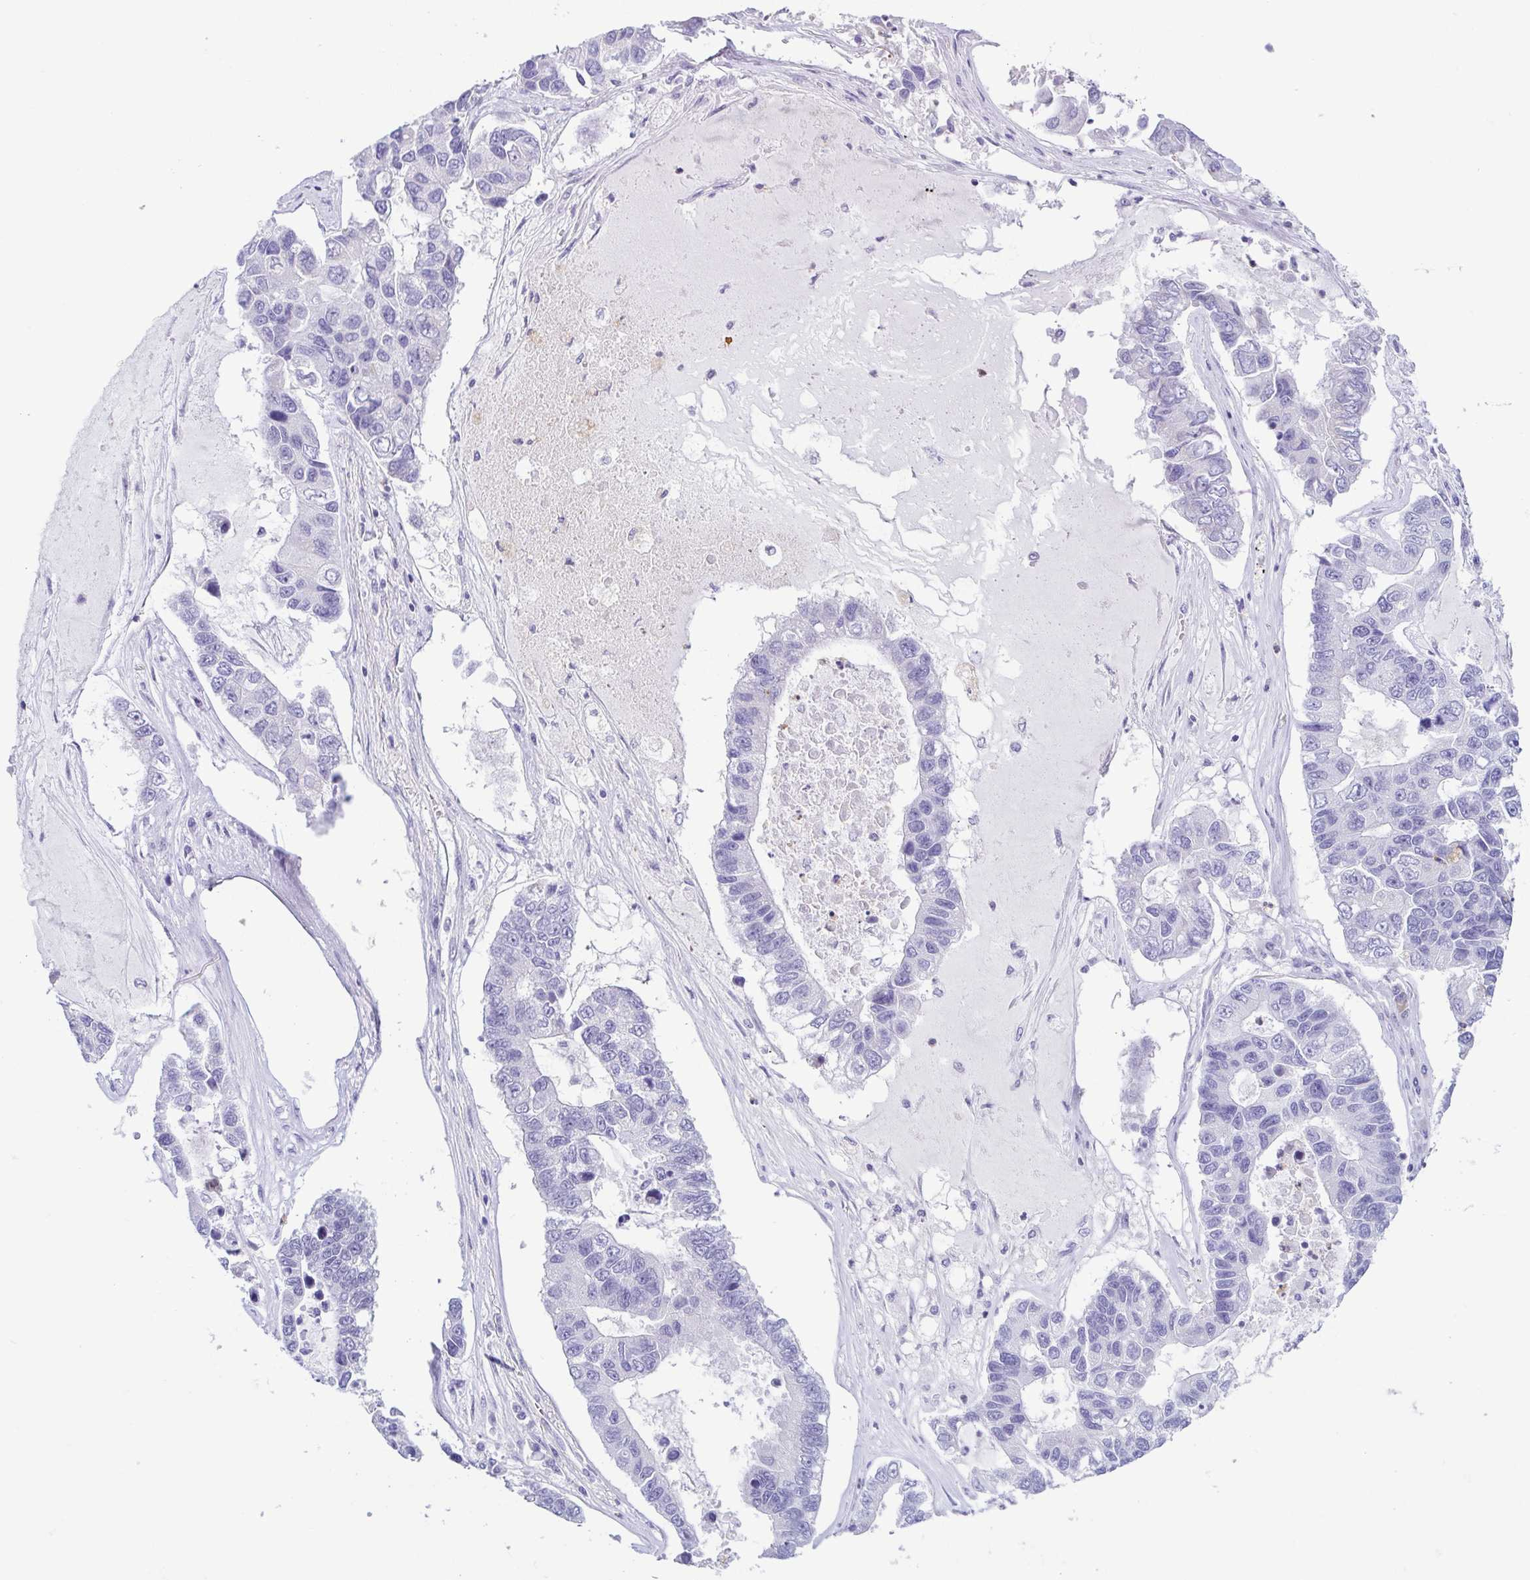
{"staining": {"intensity": "negative", "quantity": "none", "location": "none"}, "tissue": "lung cancer", "cell_type": "Tumor cells", "image_type": "cancer", "snomed": [{"axis": "morphology", "description": "Adenocarcinoma, NOS"}, {"axis": "topography", "description": "Bronchus"}, {"axis": "topography", "description": "Lung"}], "caption": "This is an IHC photomicrograph of lung cancer. There is no expression in tumor cells.", "gene": "AZU1", "patient": {"sex": "female", "age": 51}}